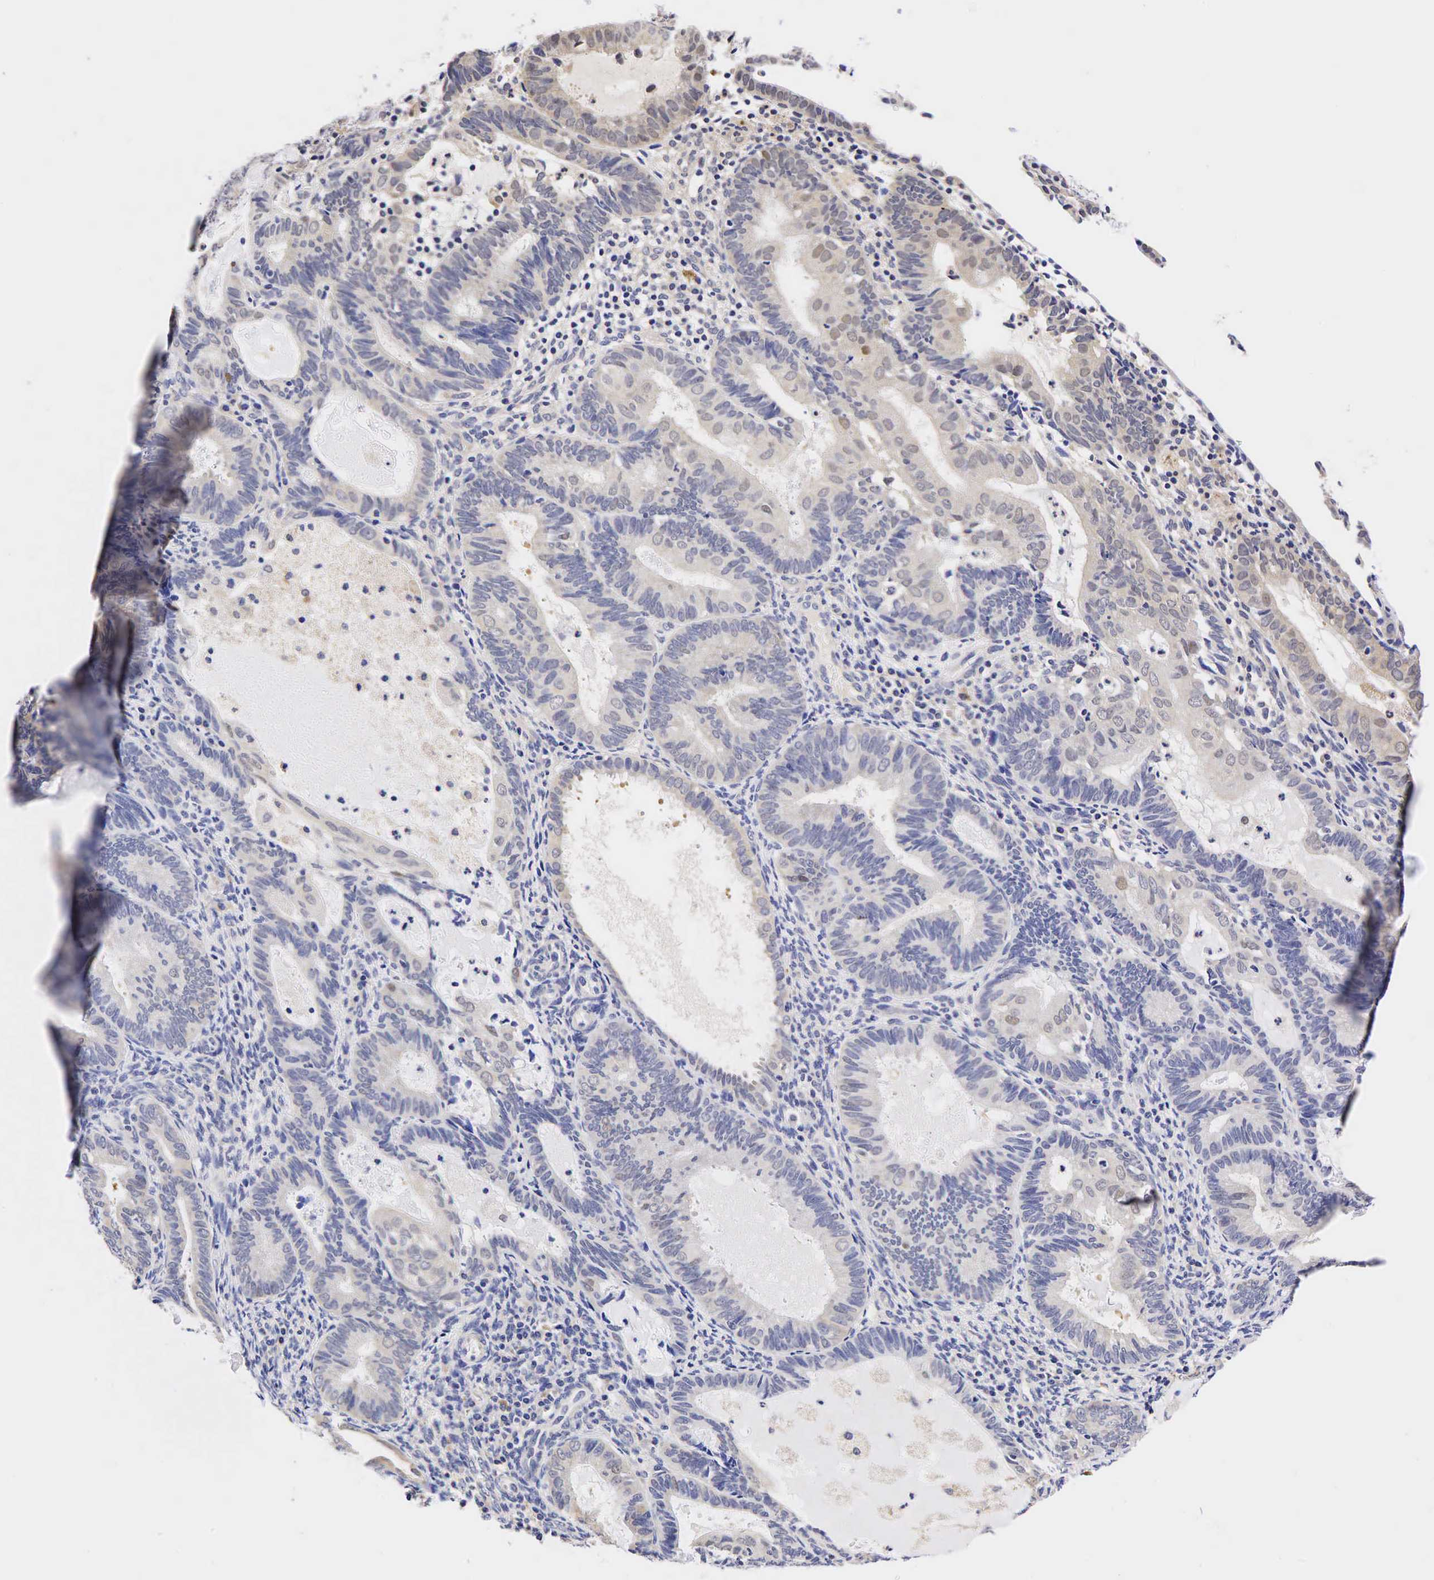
{"staining": {"intensity": "weak", "quantity": "<25%", "location": "nuclear"}, "tissue": "endometrial cancer", "cell_type": "Tumor cells", "image_type": "cancer", "snomed": [{"axis": "morphology", "description": "Adenocarcinoma, NOS"}, {"axis": "topography", "description": "Endometrium"}], "caption": "An immunohistochemistry micrograph of endometrial cancer (adenocarcinoma) is shown. There is no staining in tumor cells of endometrial cancer (adenocarcinoma).", "gene": "CCND1", "patient": {"sex": "female", "age": 63}}